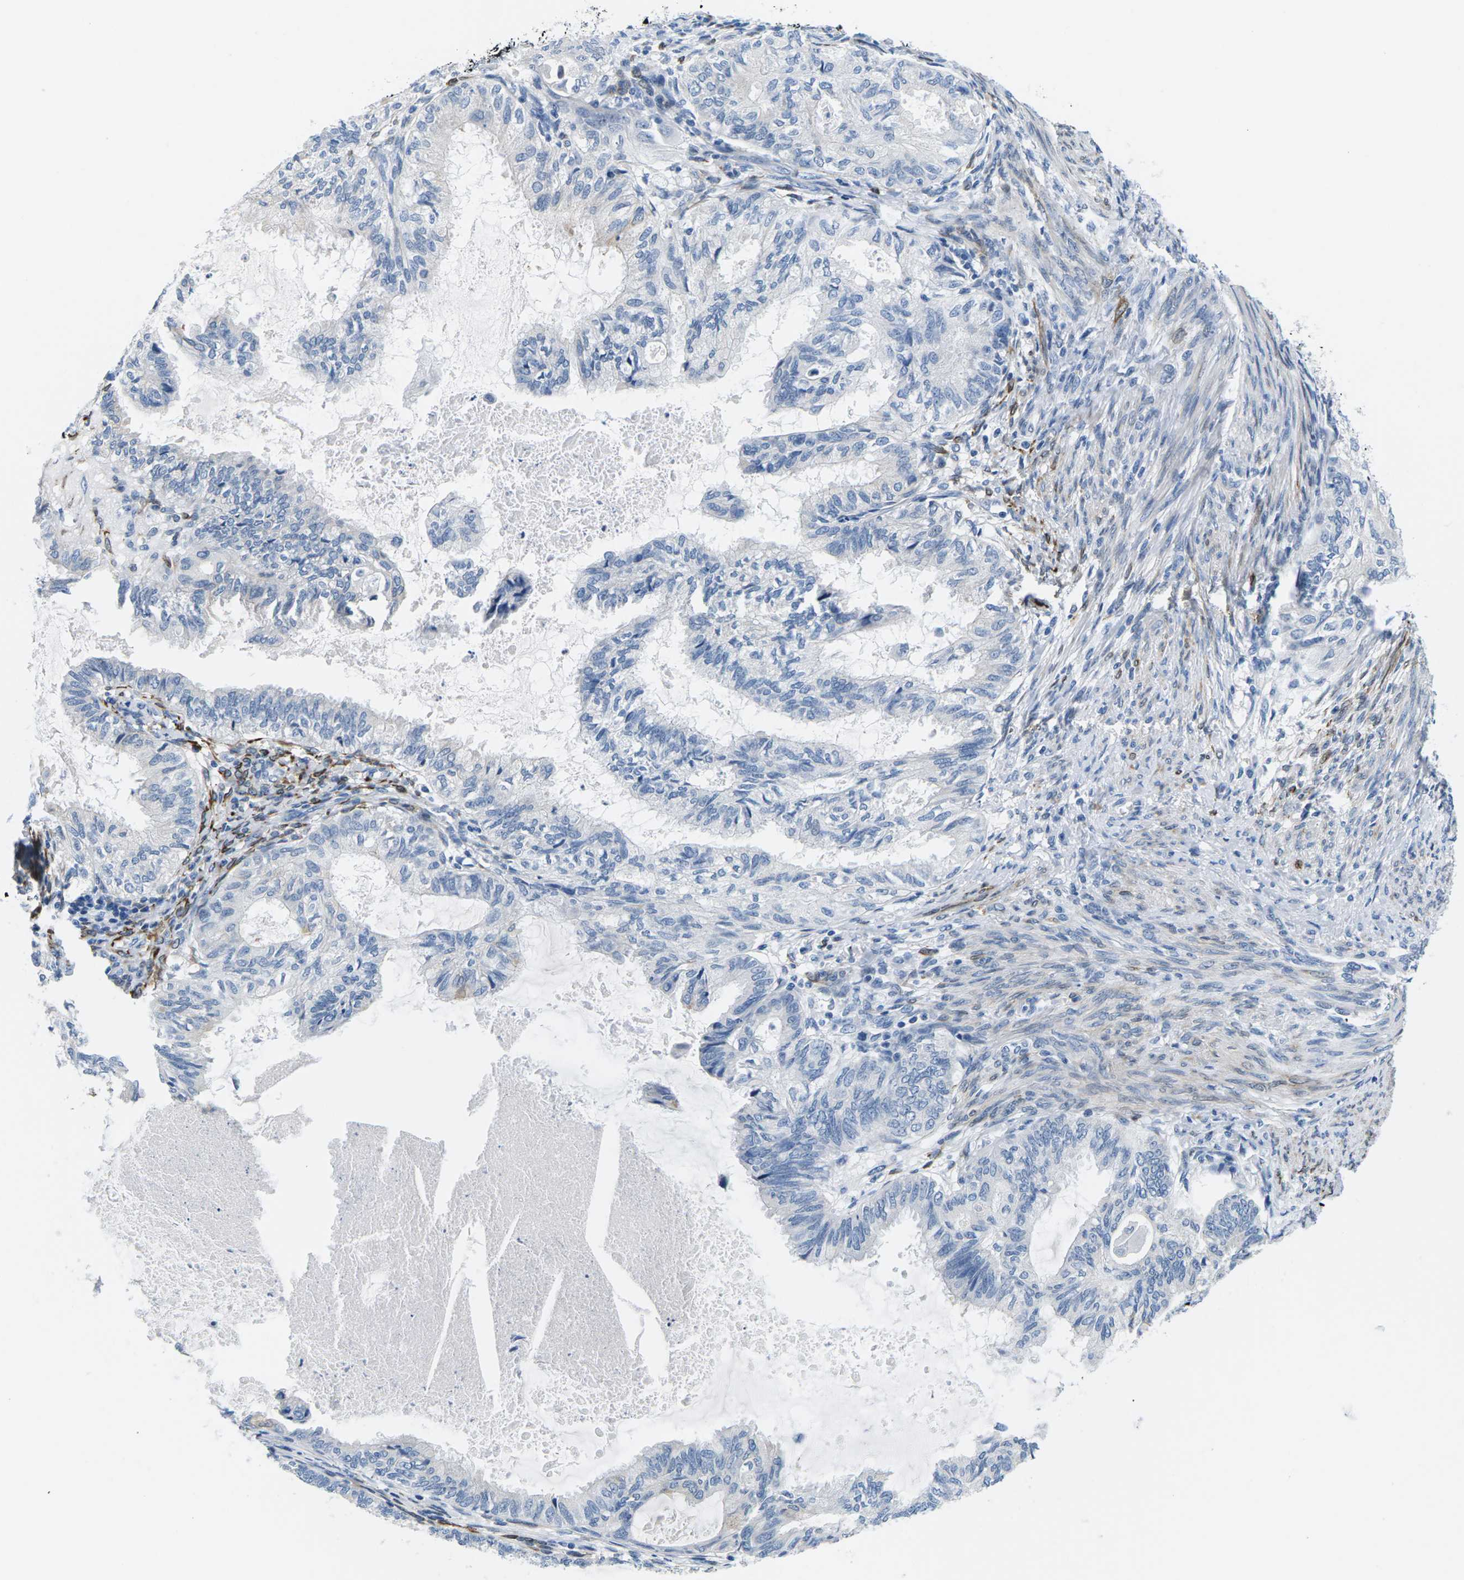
{"staining": {"intensity": "negative", "quantity": "none", "location": "none"}, "tissue": "cervical cancer", "cell_type": "Tumor cells", "image_type": "cancer", "snomed": [{"axis": "morphology", "description": "Normal tissue, NOS"}, {"axis": "morphology", "description": "Adenocarcinoma, NOS"}, {"axis": "topography", "description": "Cervix"}, {"axis": "topography", "description": "Endometrium"}], "caption": "Adenocarcinoma (cervical) was stained to show a protein in brown. There is no significant expression in tumor cells.", "gene": "TSPAN2", "patient": {"sex": "female", "age": 86}}